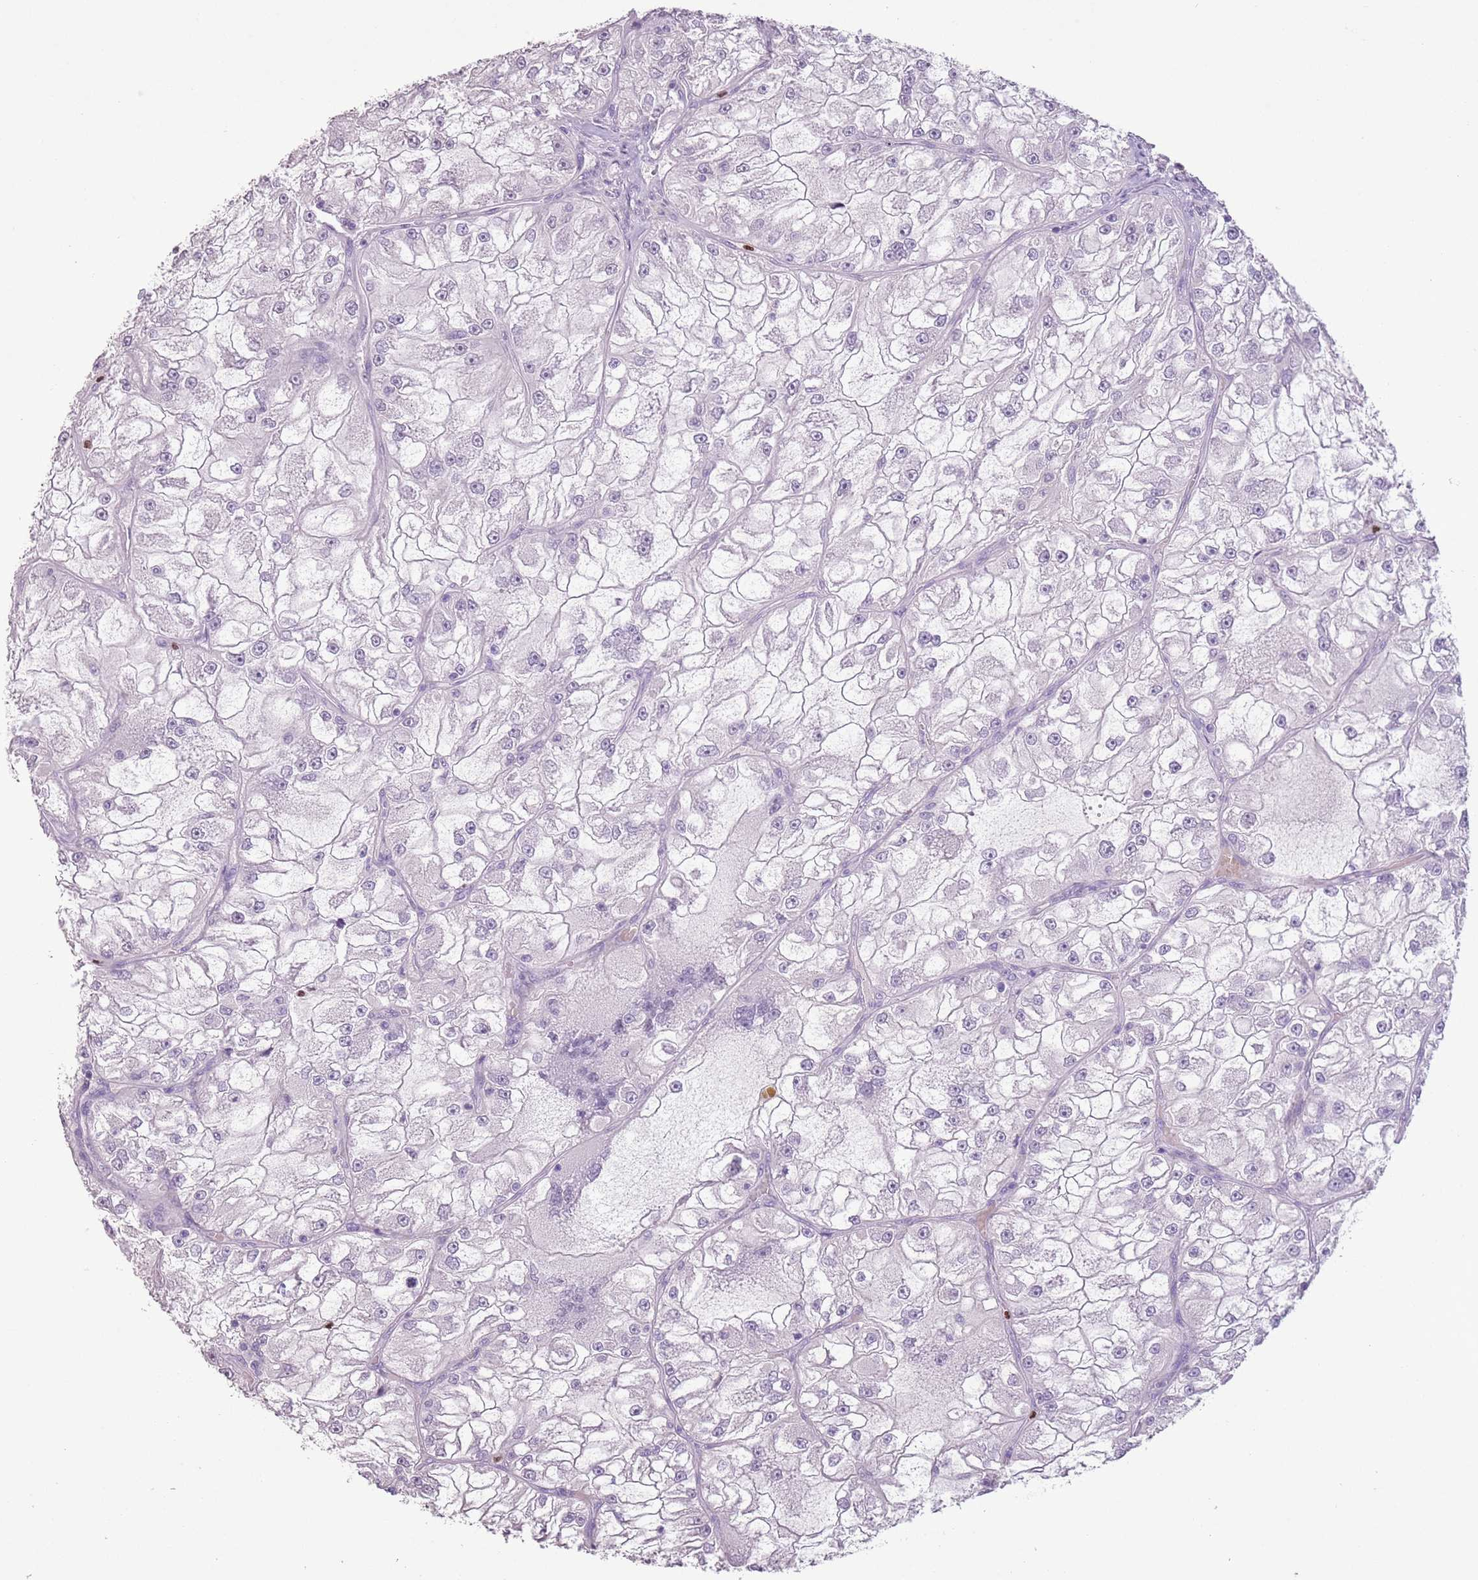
{"staining": {"intensity": "negative", "quantity": "none", "location": "none"}, "tissue": "renal cancer", "cell_type": "Tumor cells", "image_type": "cancer", "snomed": [{"axis": "morphology", "description": "Adenocarcinoma, NOS"}, {"axis": "topography", "description": "Kidney"}], "caption": "Immunohistochemistry photomicrograph of renal cancer stained for a protein (brown), which displays no positivity in tumor cells. (Immunohistochemistry (ihc), brightfield microscopy, high magnification).", "gene": "CELF6", "patient": {"sex": "female", "age": 72}}